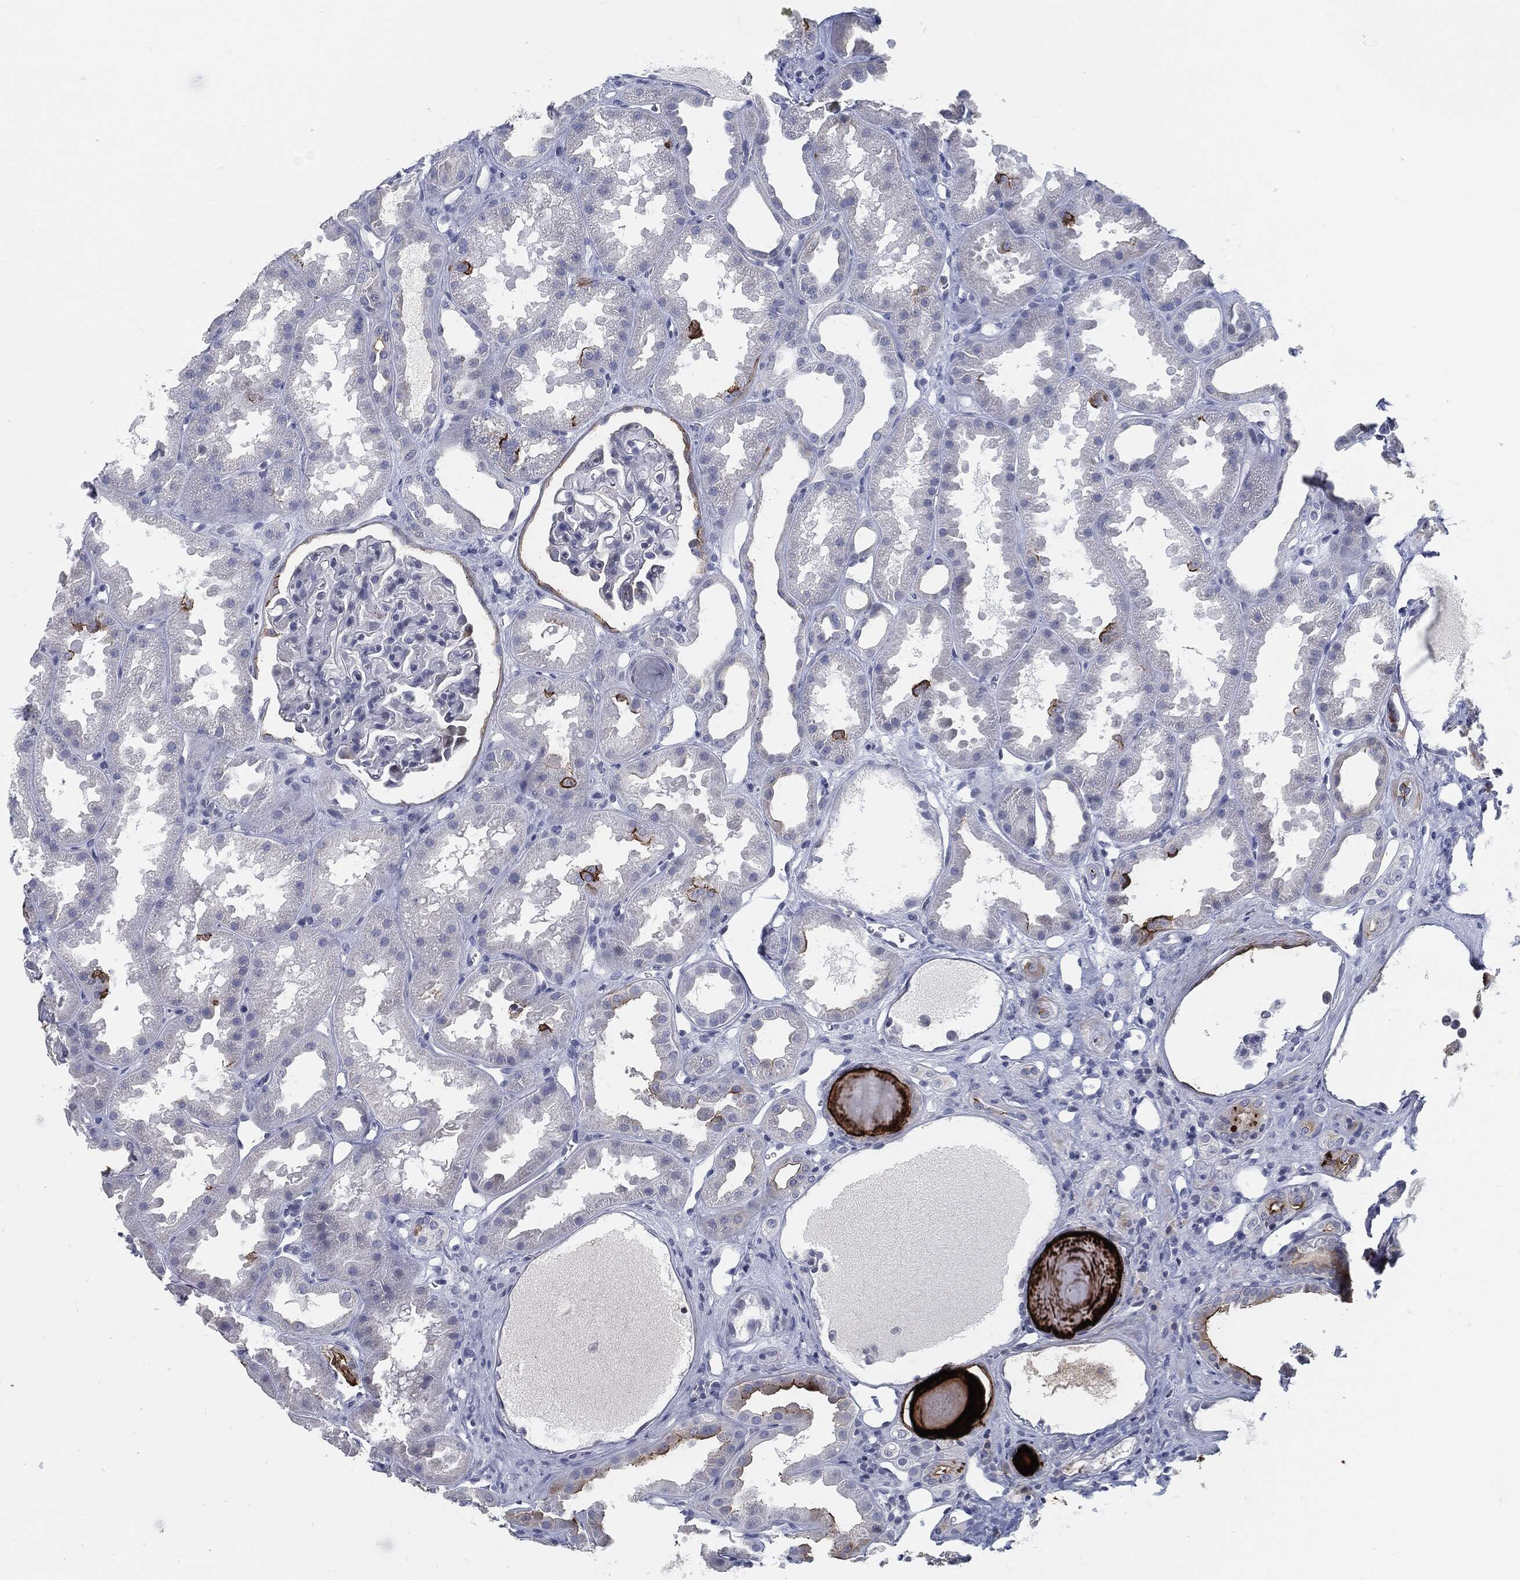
{"staining": {"intensity": "strong", "quantity": "25%-75%", "location": "cytoplasmic/membranous"}, "tissue": "kidney", "cell_type": "Cells in glomeruli", "image_type": "normal", "snomed": [{"axis": "morphology", "description": "Normal tissue, NOS"}, {"axis": "topography", "description": "Kidney"}], "caption": "The photomicrograph displays immunohistochemical staining of benign kidney. There is strong cytoplasmic/membranous positivity is identified in about 25%-75% of cells in glomeruli.", "gene": "PROM1", "patient": {"sex": "male", "age": 61}}